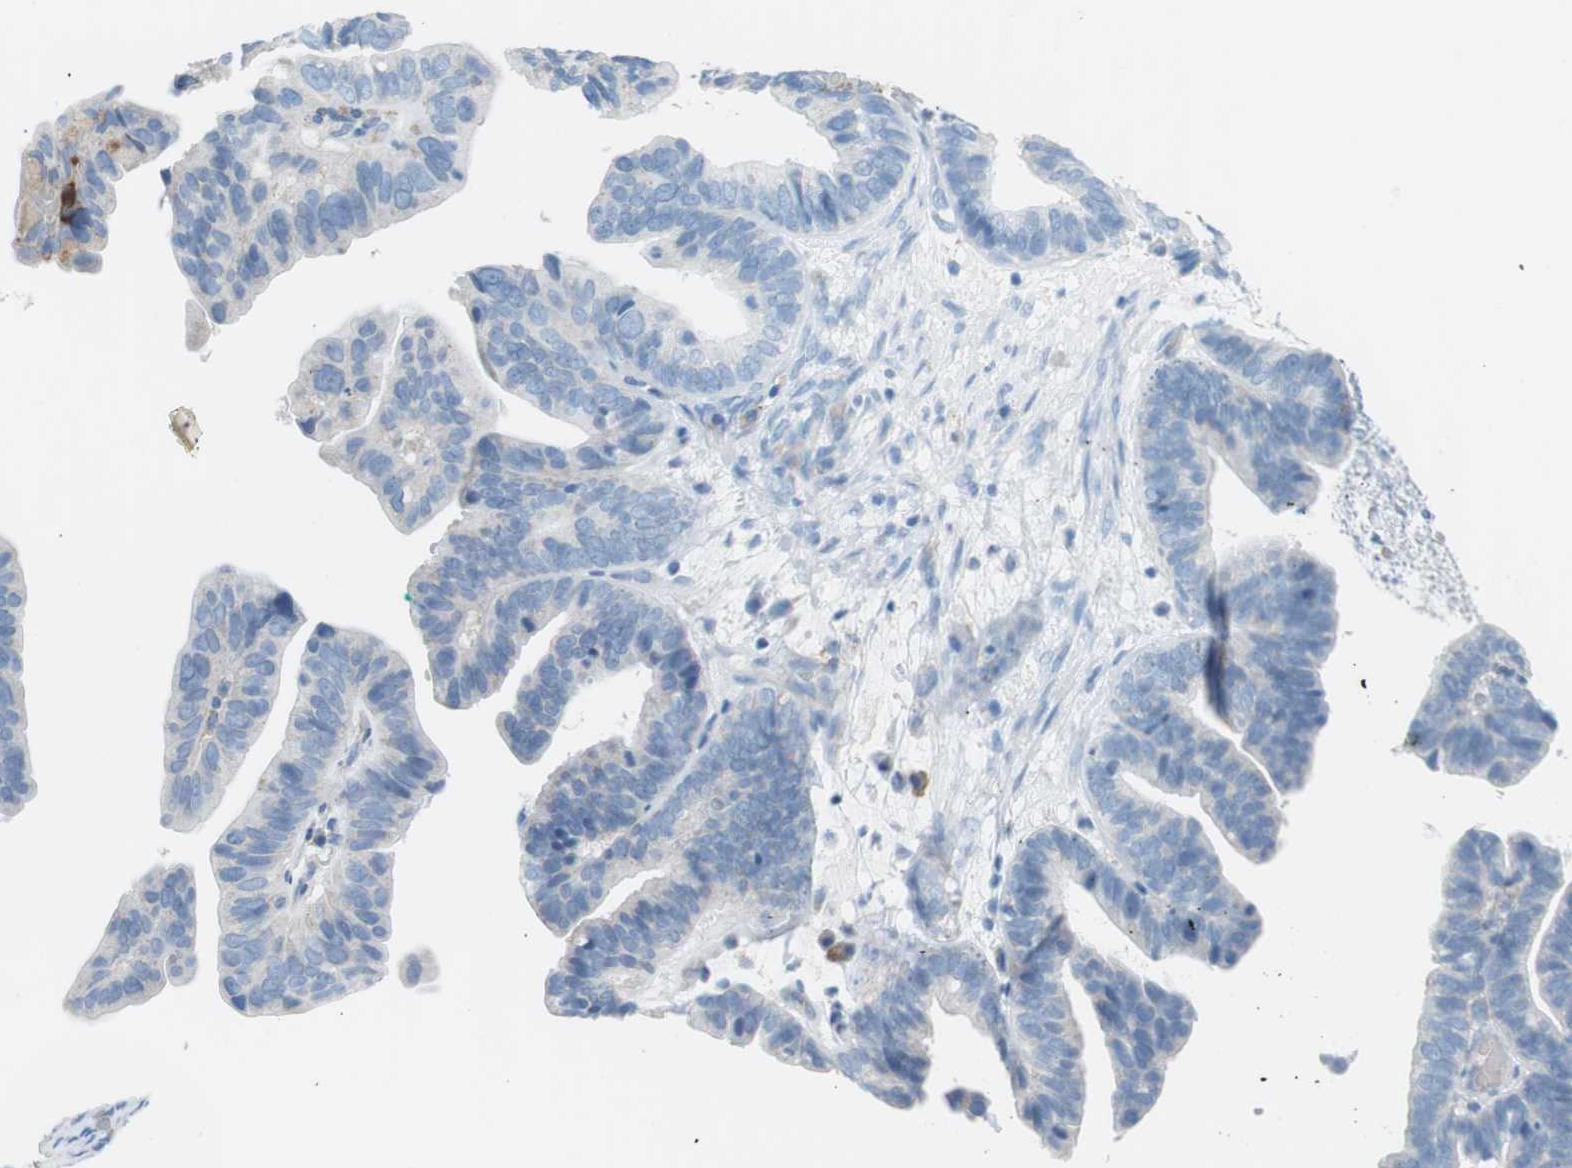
{"staining": {"intensity": "negative", "quantity": "none", "location": "none"}, "tissue": "ovarian cancer", "cell_type": "Tumor cells", "image_type": "cancer", "snomed": [{"axis": "morphology", "description": "Cystadenocarcinoma, serous, NOS"}, {"axis": "topography", "description": "Ovary"}], "caption": "Human serous cystadenocarcinoma (ovarian) stained for a protein using IHC reveals no staining in tumor cells.", "gene": "VAMP1", "patient": {"sex": "female", "age": 56}}